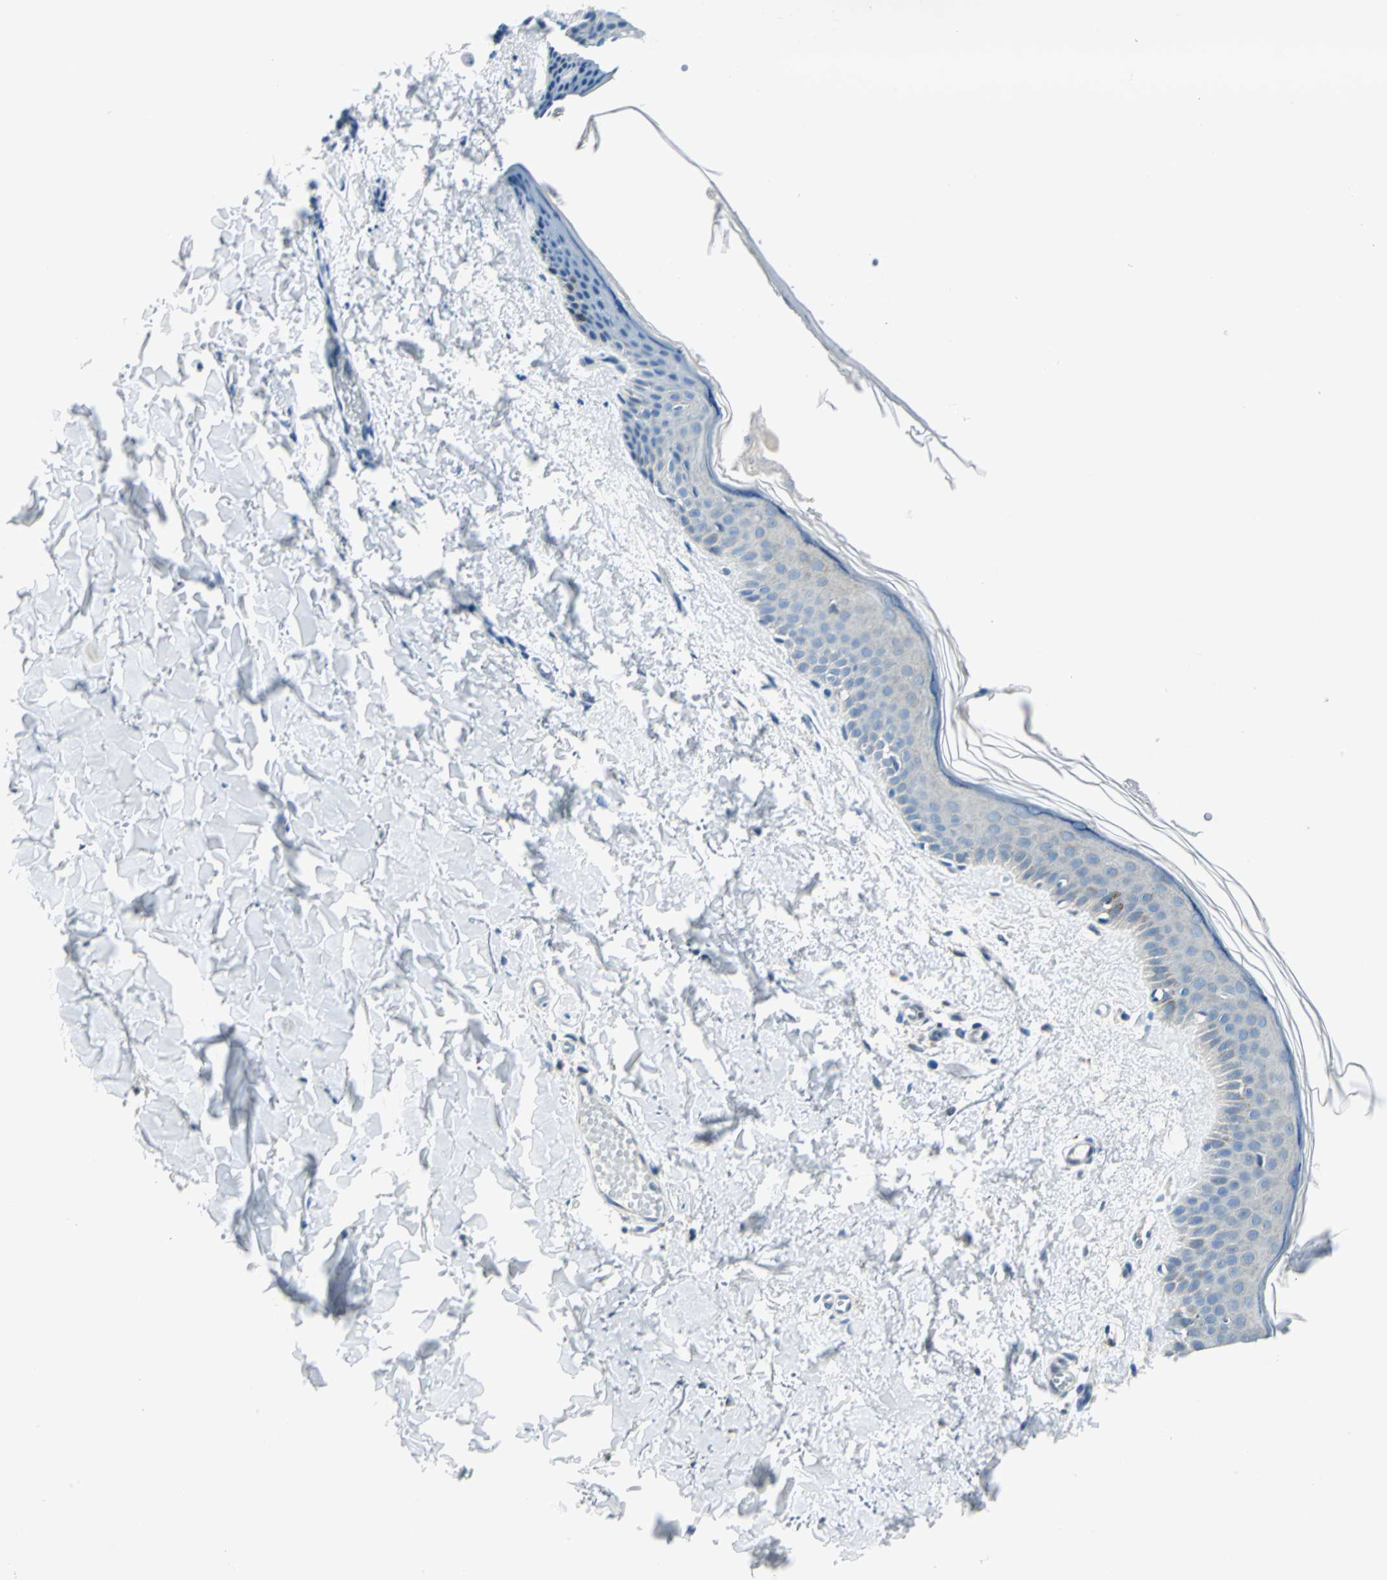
{"staining": {"intensity": "negative", "quantity": "none", "location": "none"}, "tissue": "skin", "cell_type": "Fibroblasts", "image_type": "normal", "snomed": [{"axis": "morphology", "description": "Normal tissue, NOS"}, {"axis": "topography", "description": "Skin"}], "caption": "DAB (3,3'-diaminobenzidine) immunohistochemical staining of benign skin displays no significant expression in fibroblasts.", "gene": "AKR1A1", "patient": {"sex": "female", "age": 56}}